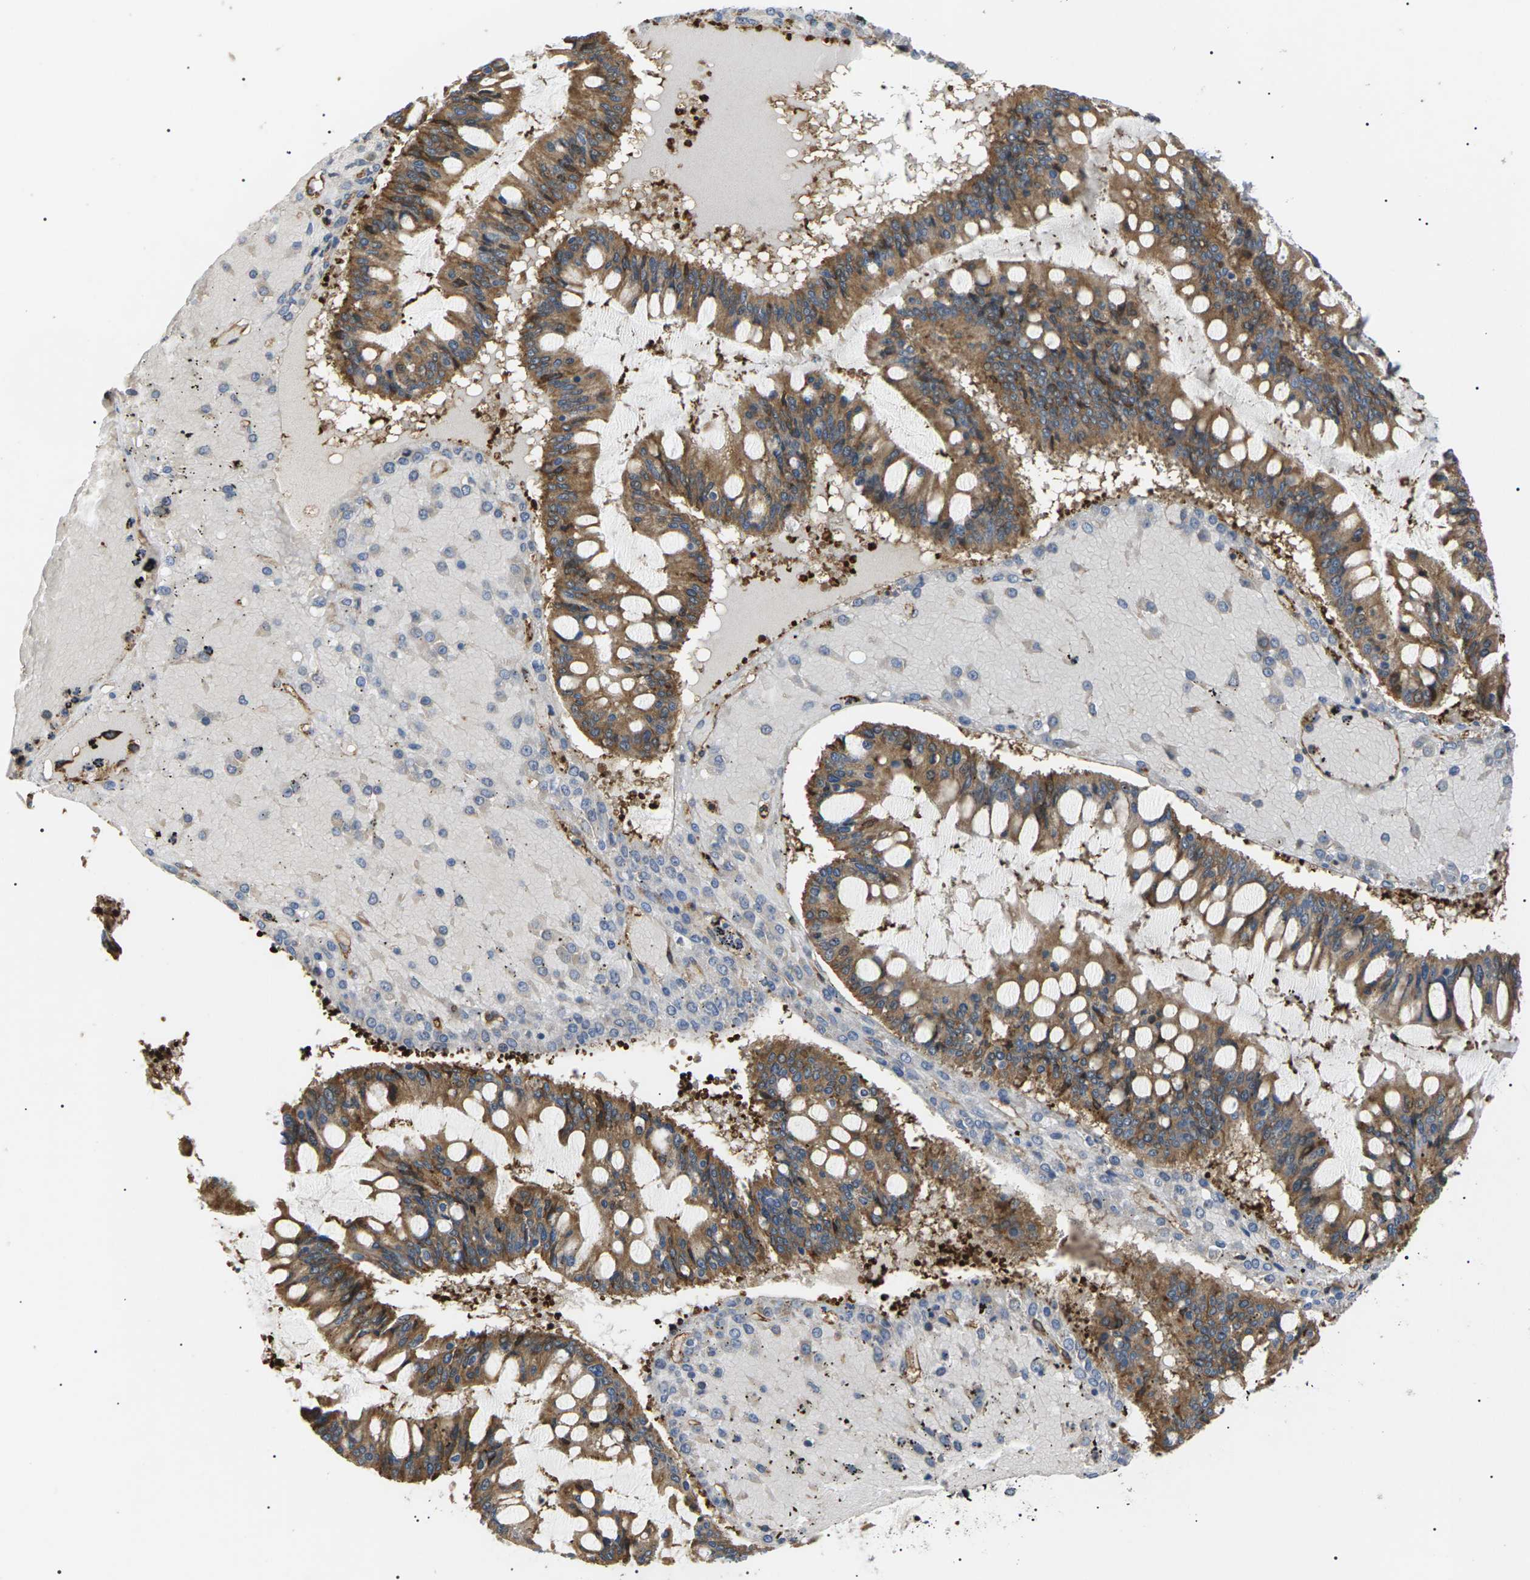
{"staining": {"intensity": "moderate", "quantity": ">75%", "location": "cytoplasmic/membranous"}, "tissue": "ovarian cancer", "cell_type": "Tumor cells", "image_type": "cancer", "snomed": [{"axis": "morphology", "description": "Cystadenocarcinoma, mucinous, NOS"}, {"axis": "topography", "description": "Ovary"}], "caption": "Mucinous cystadenocarcinoma (ovarian) stained for a protein (brown) demonstrates moderate cytoplasmic/membranous positive staining in approximately >75% of tumor cells.", "gene": "TMTC4", "patient": {"sex": "female", "age": 73}}